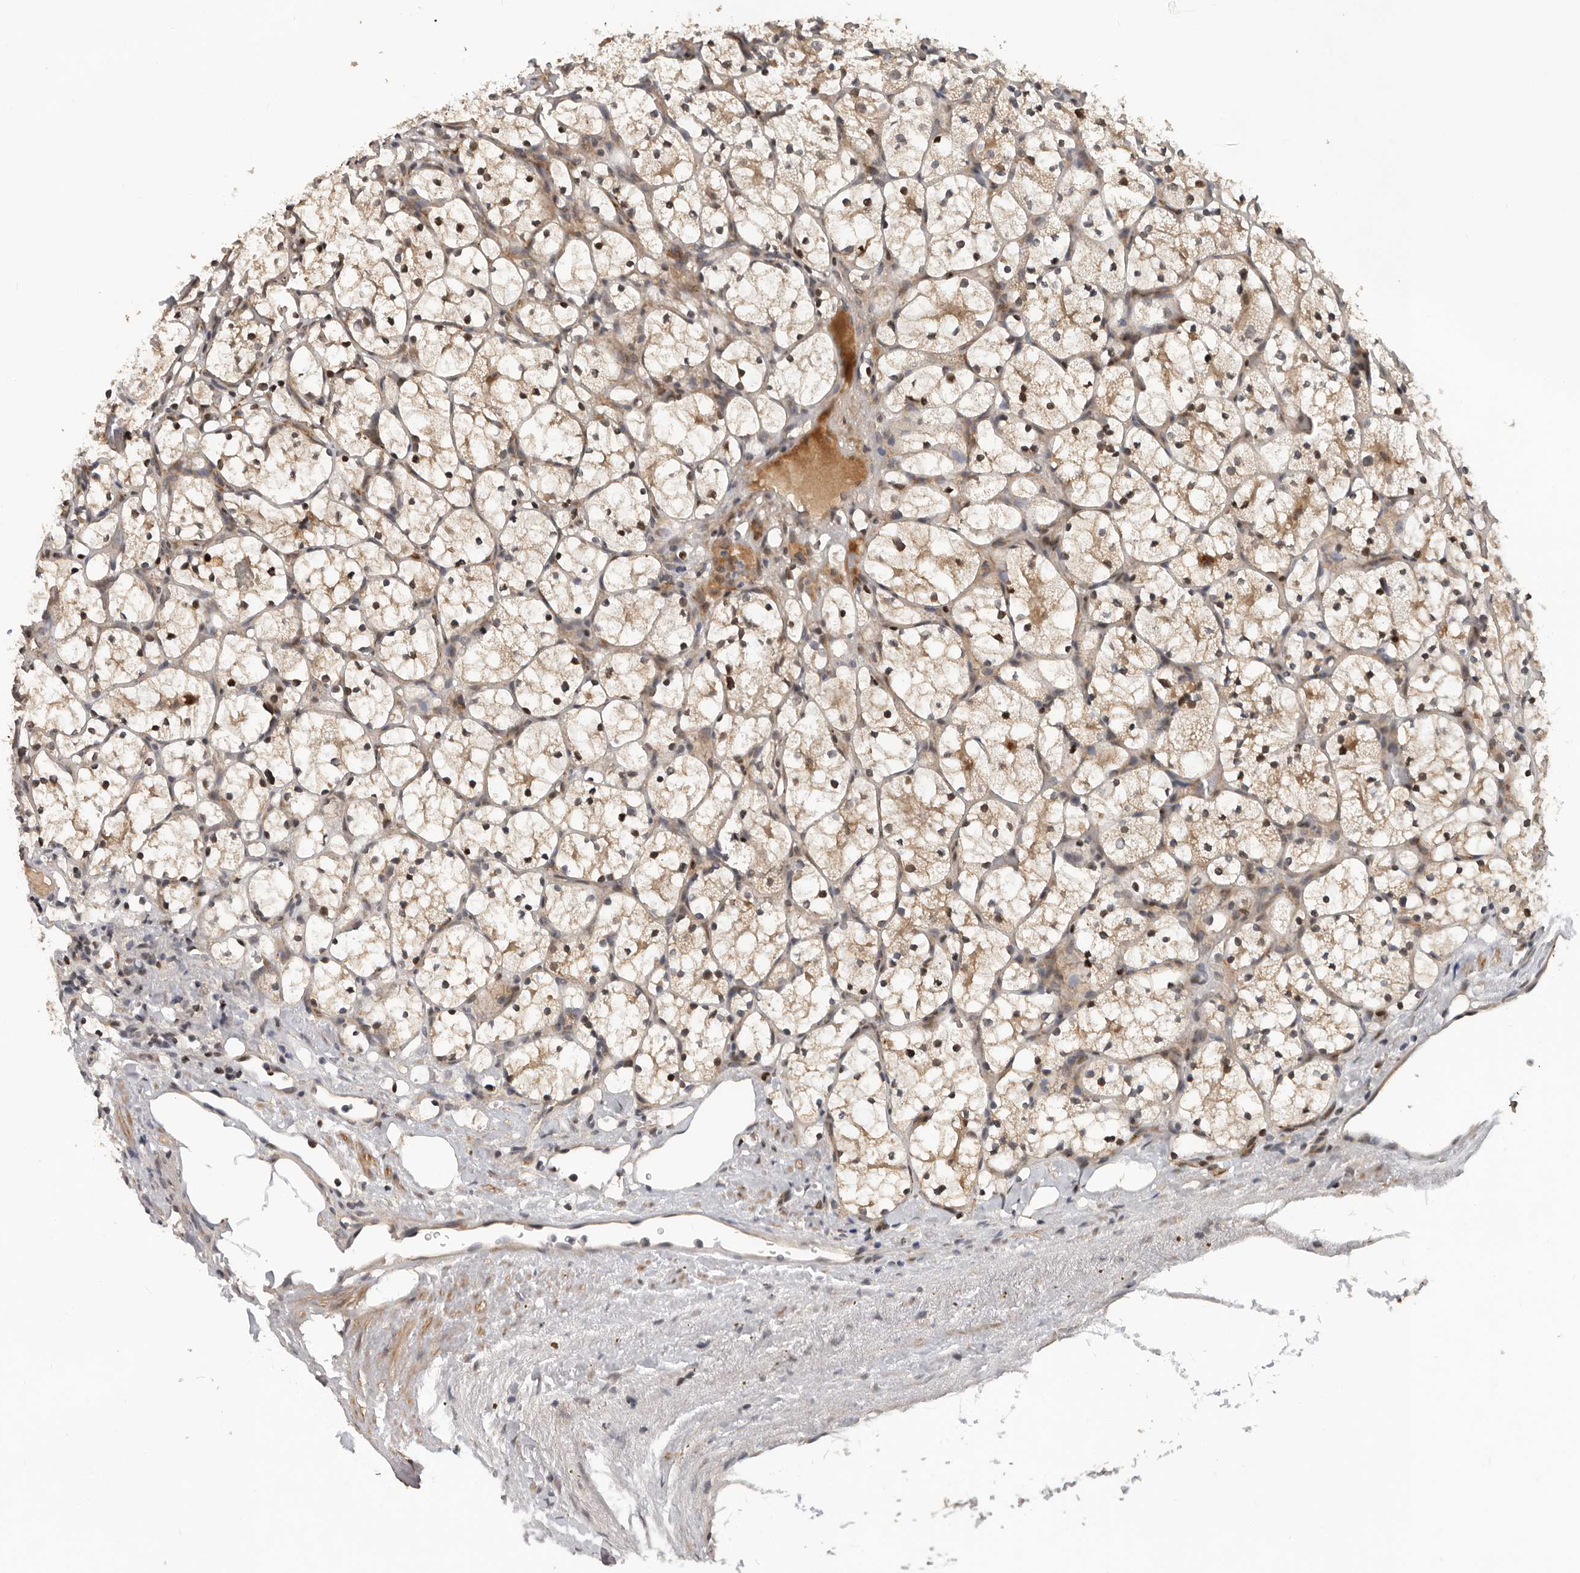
{"staining": {"intensity": "strong", "quantity": ">75%", "location": "cytoplasmic/membranous,nuclear"}, "tissue": "renal cancer", "cell_type": "Tumor cells", "image_type": "cancer", "snomed": [{"axis": "morphology", "description": "Adenocarcinoma, NOS"}, {"axis": "topography", "description": "Kidney"}], "caption": "Renal adenocarcinoma stained with DAB (3,3'-diaminobenzidine) immunohistochemistry demonstrates high levels of strong cytoplasmic/membranous and nuclear staining in about >75% of tumor cells.", "gene": "HENMT1", "patient": {"sex": "female", "age": 69}}